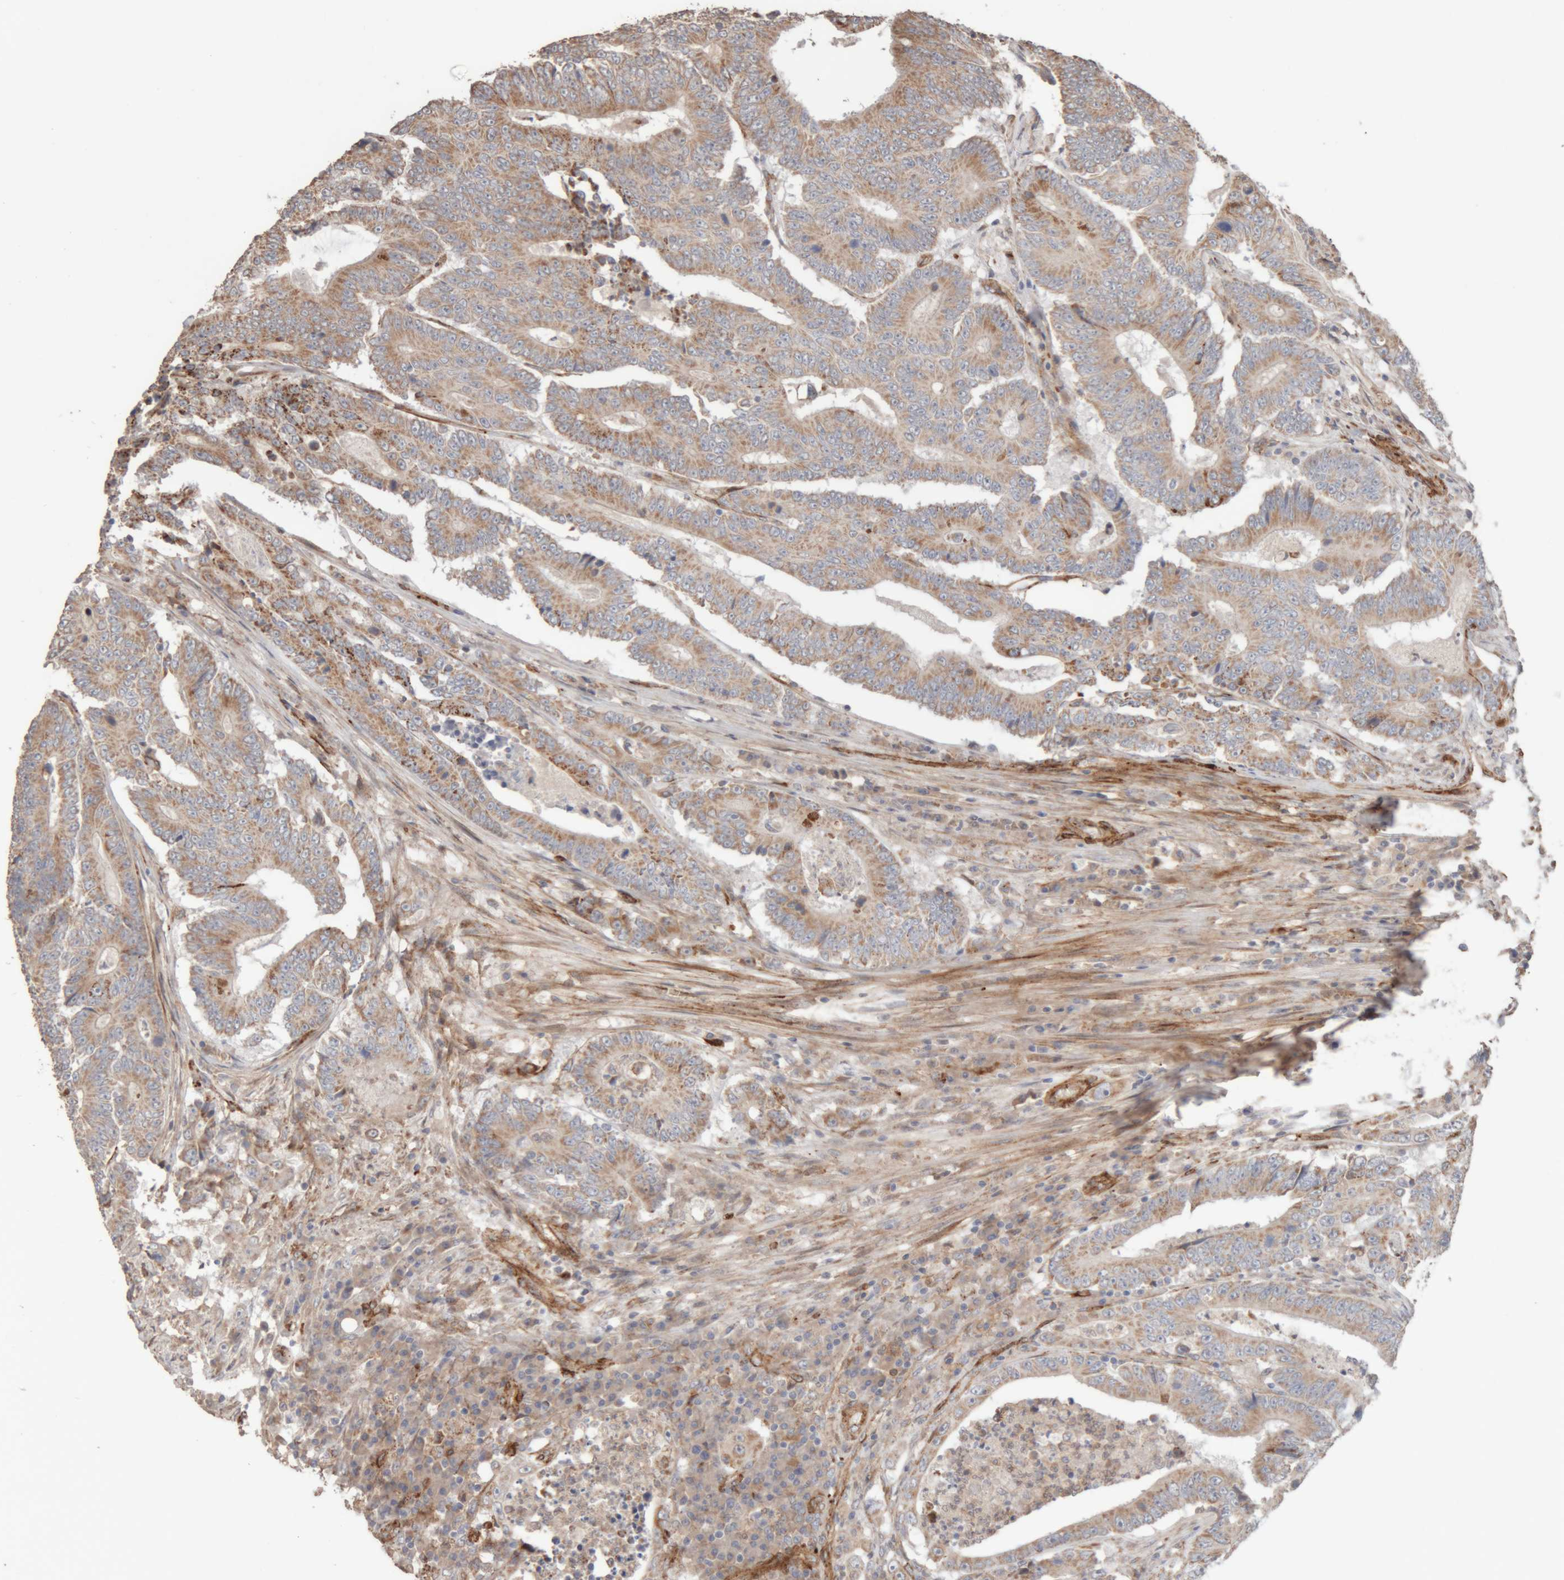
{"staining": {"intensity": "moderate", "quantity": ">75%", "location": "cytoplasmic/membranous"}, "tissue": "colorectal cancer", "cell_type": "Tumor cells", "image_type": "cancer", "snomed": [{"axis": "morphology", "description": "Adenocarcinoma, NOS"}, {"axis": "topography", "description": "Colon"}], "caption": "Adenocarcinoma (colorectal) stained with IHC shows moderate cytoplasmic/membranous positivity in approximately >75% of tumor cells. Using DAB (brown) and hematoxylin (blue) stains, captured at high magnification using brightfield microscopy.", "gene": "RAB32", "patient": {"sex": "male", "age": 83}}